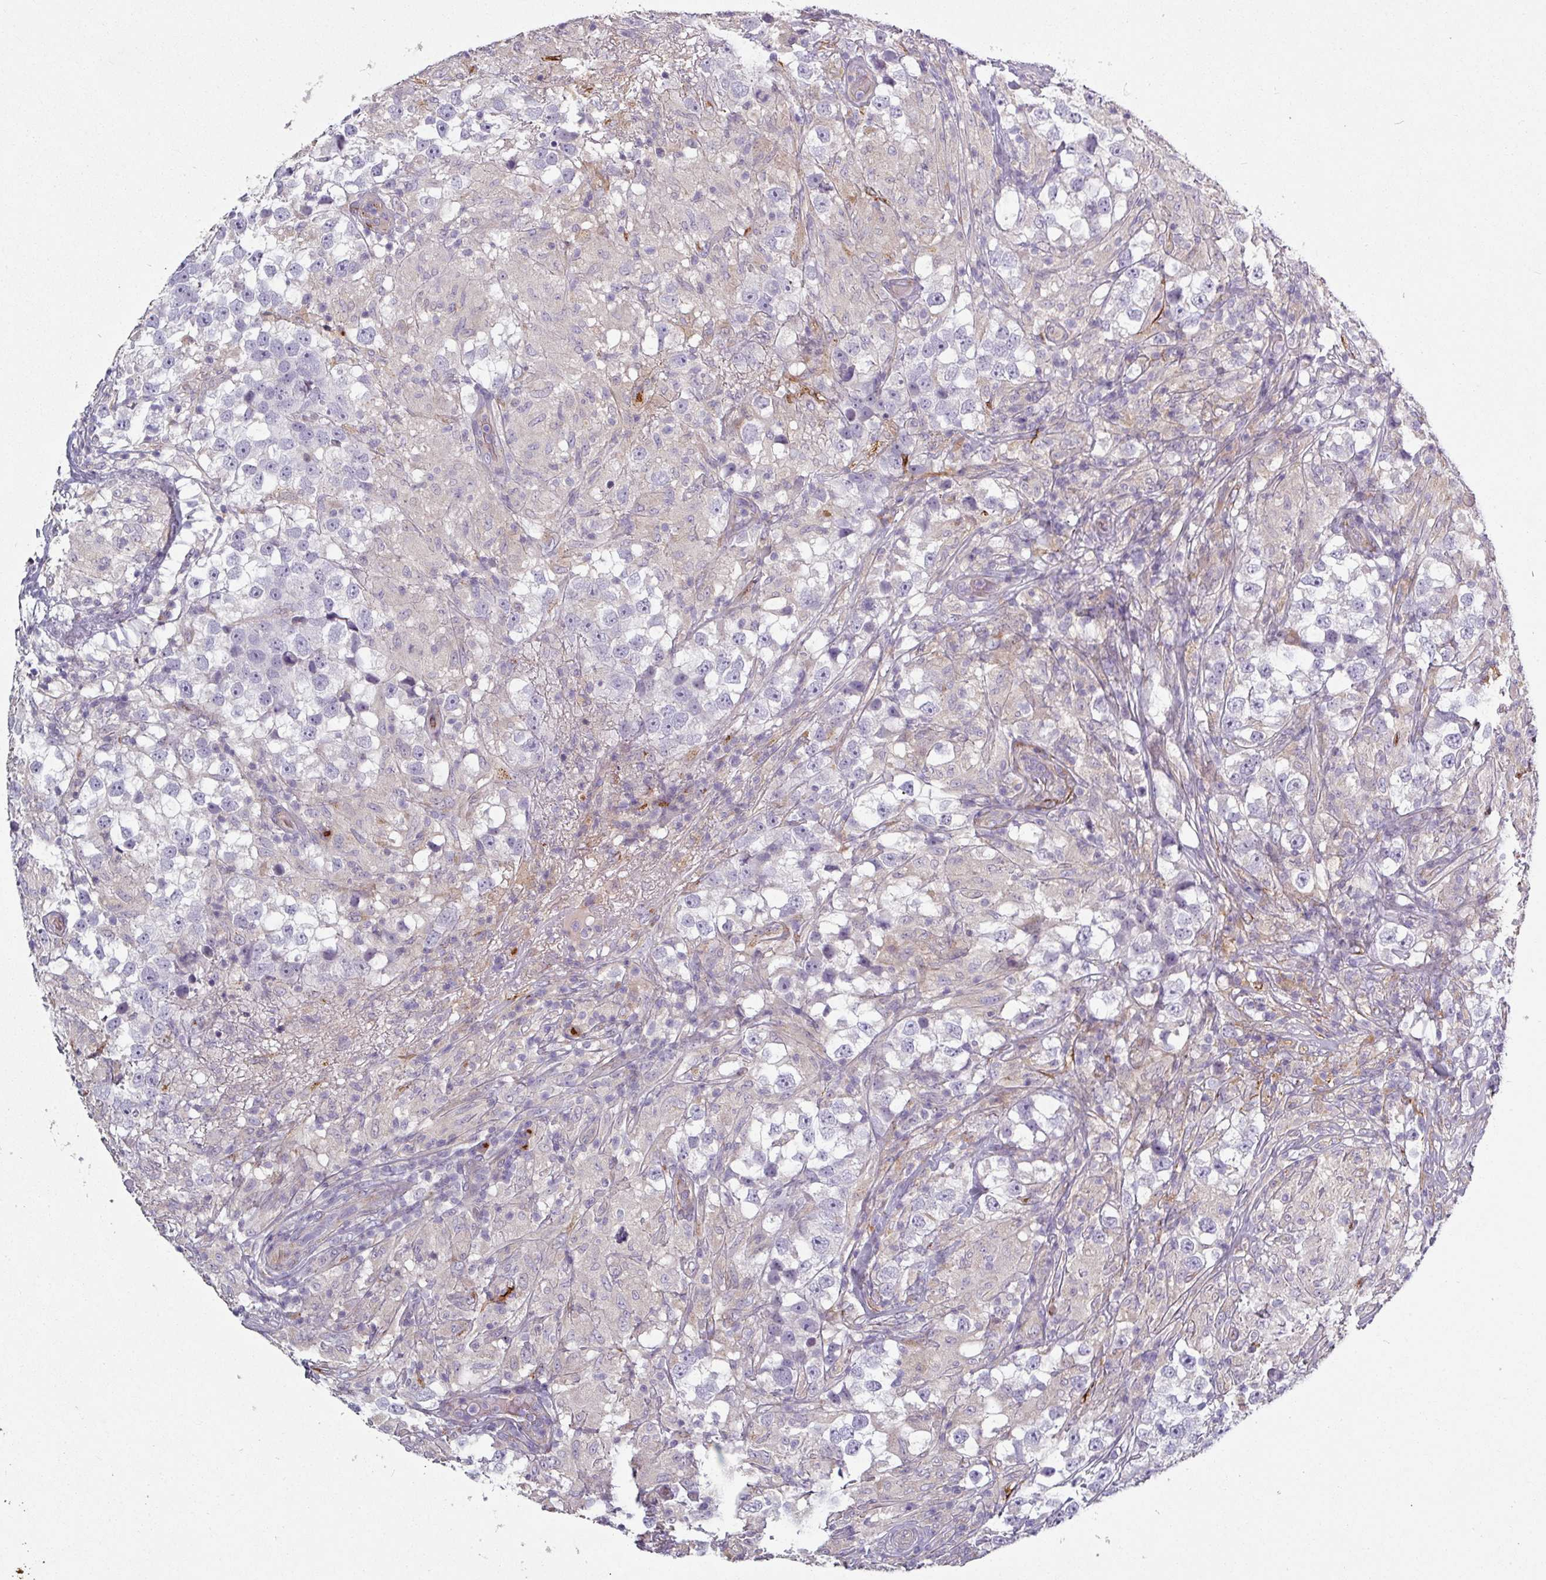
{"staining": {"intensity": "negative", "quantity": "none", "location": "none"}, "tissue": "testis cancer", "cell_type": "Tumor cells", "image_type": "cancer", "snomed": [{"axis": "morphology", "description": "Seminoma, NOS"}, {"axis": "topography", "description": "Testis"}], "caption": "Protein analysis of seminoma (testis) exhibits no significant positivity in tumor cells.", "gene": "PRODH2", "patient": {"sex": "male", "age": 46}}